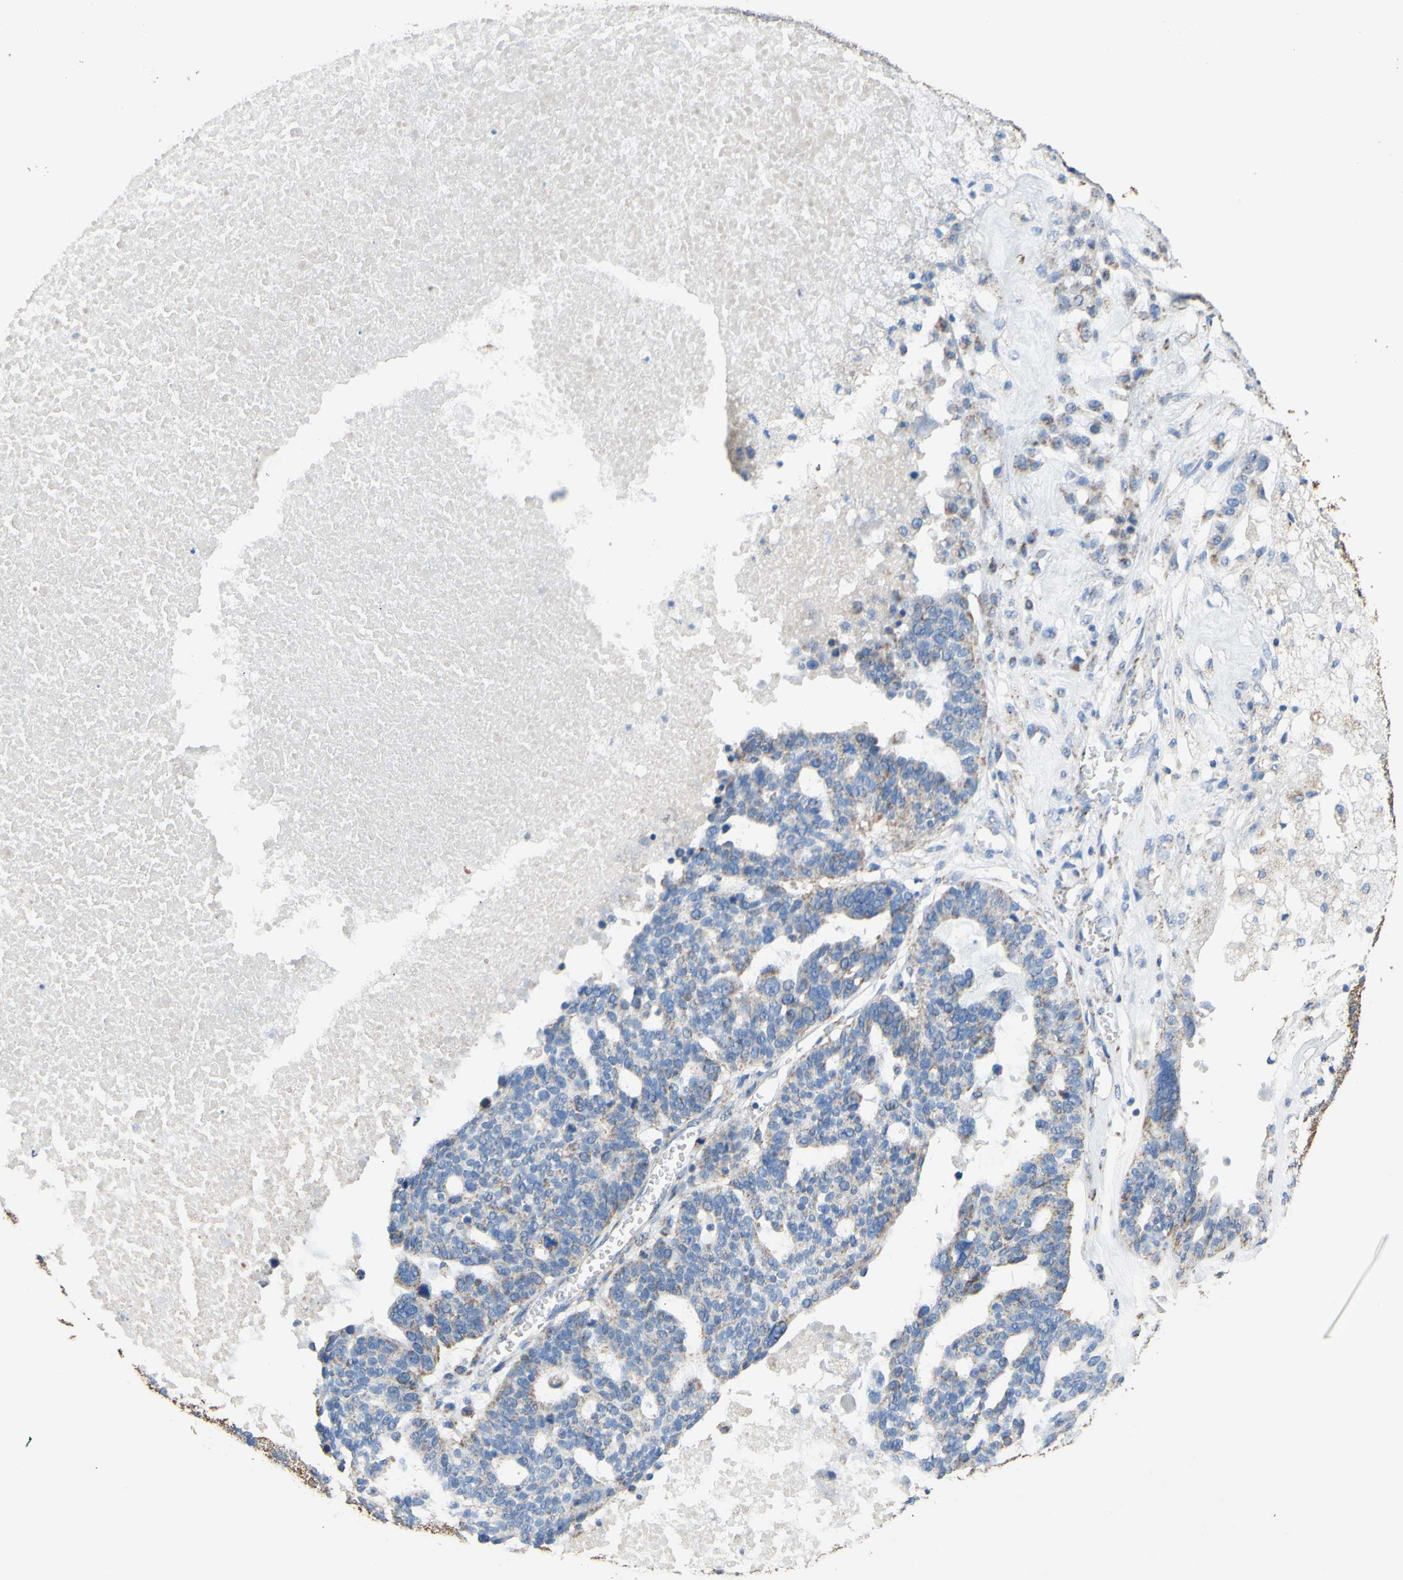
{"staining": {"intensity": "weak", "quantity": "<25%", "location": "cytoplasmic/membranous"}, "tissue": "ovarian cancer", "cell_type": "Tumor cells", "image_type": "cancer", "snomed": [{"axis": "morphology", "description": "Cystadenocarcinoma, serous, NOS"}, {"axis": "topography", "description": "Ovary"}], "caption": "This is an immunohistochemistry (IHC) histopathology image of human serous cystadenocarcinoma (ovarian). There is no positivity in tumor cells.", "gene": "CMKLR2", "patient": {"sex": "female", "age": 59}}